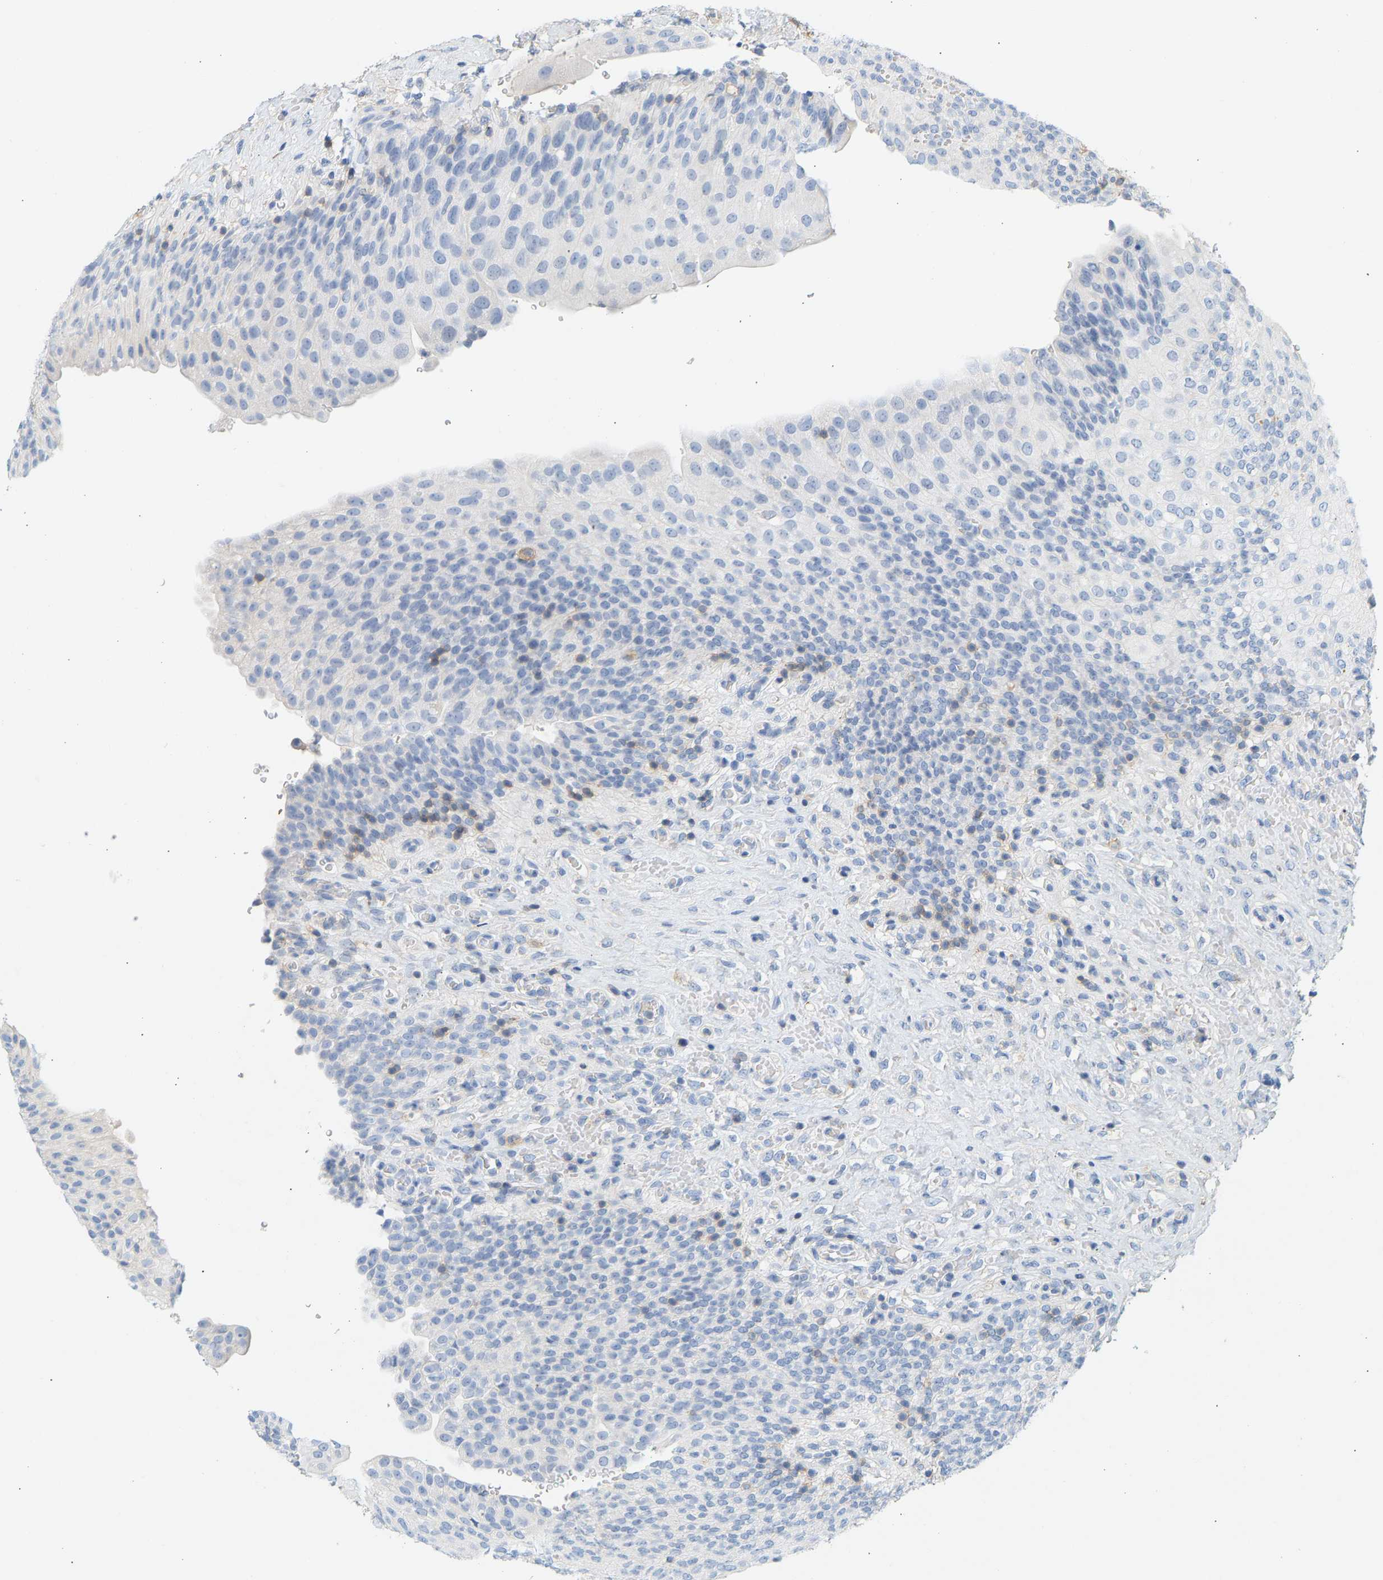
{"staining": {"intensity": "negative", "quantity": "none", "location": "none"}, "tissue": "urinary bladder", "cell_type": "Urothelial cells", "image_type": "normal", "snomed": [{"axis": "morphology", "description": "Urothelial carcinoma, High grade"}, {"axis": "topography", "description": "Urinary bladder"}], "caption": "This is an IHC photomicrograph of normal human urinary bladder. There is no positivity in urothelial cells.", "gene": "BVES", "patient": {"sex": "male", "age": 46}}